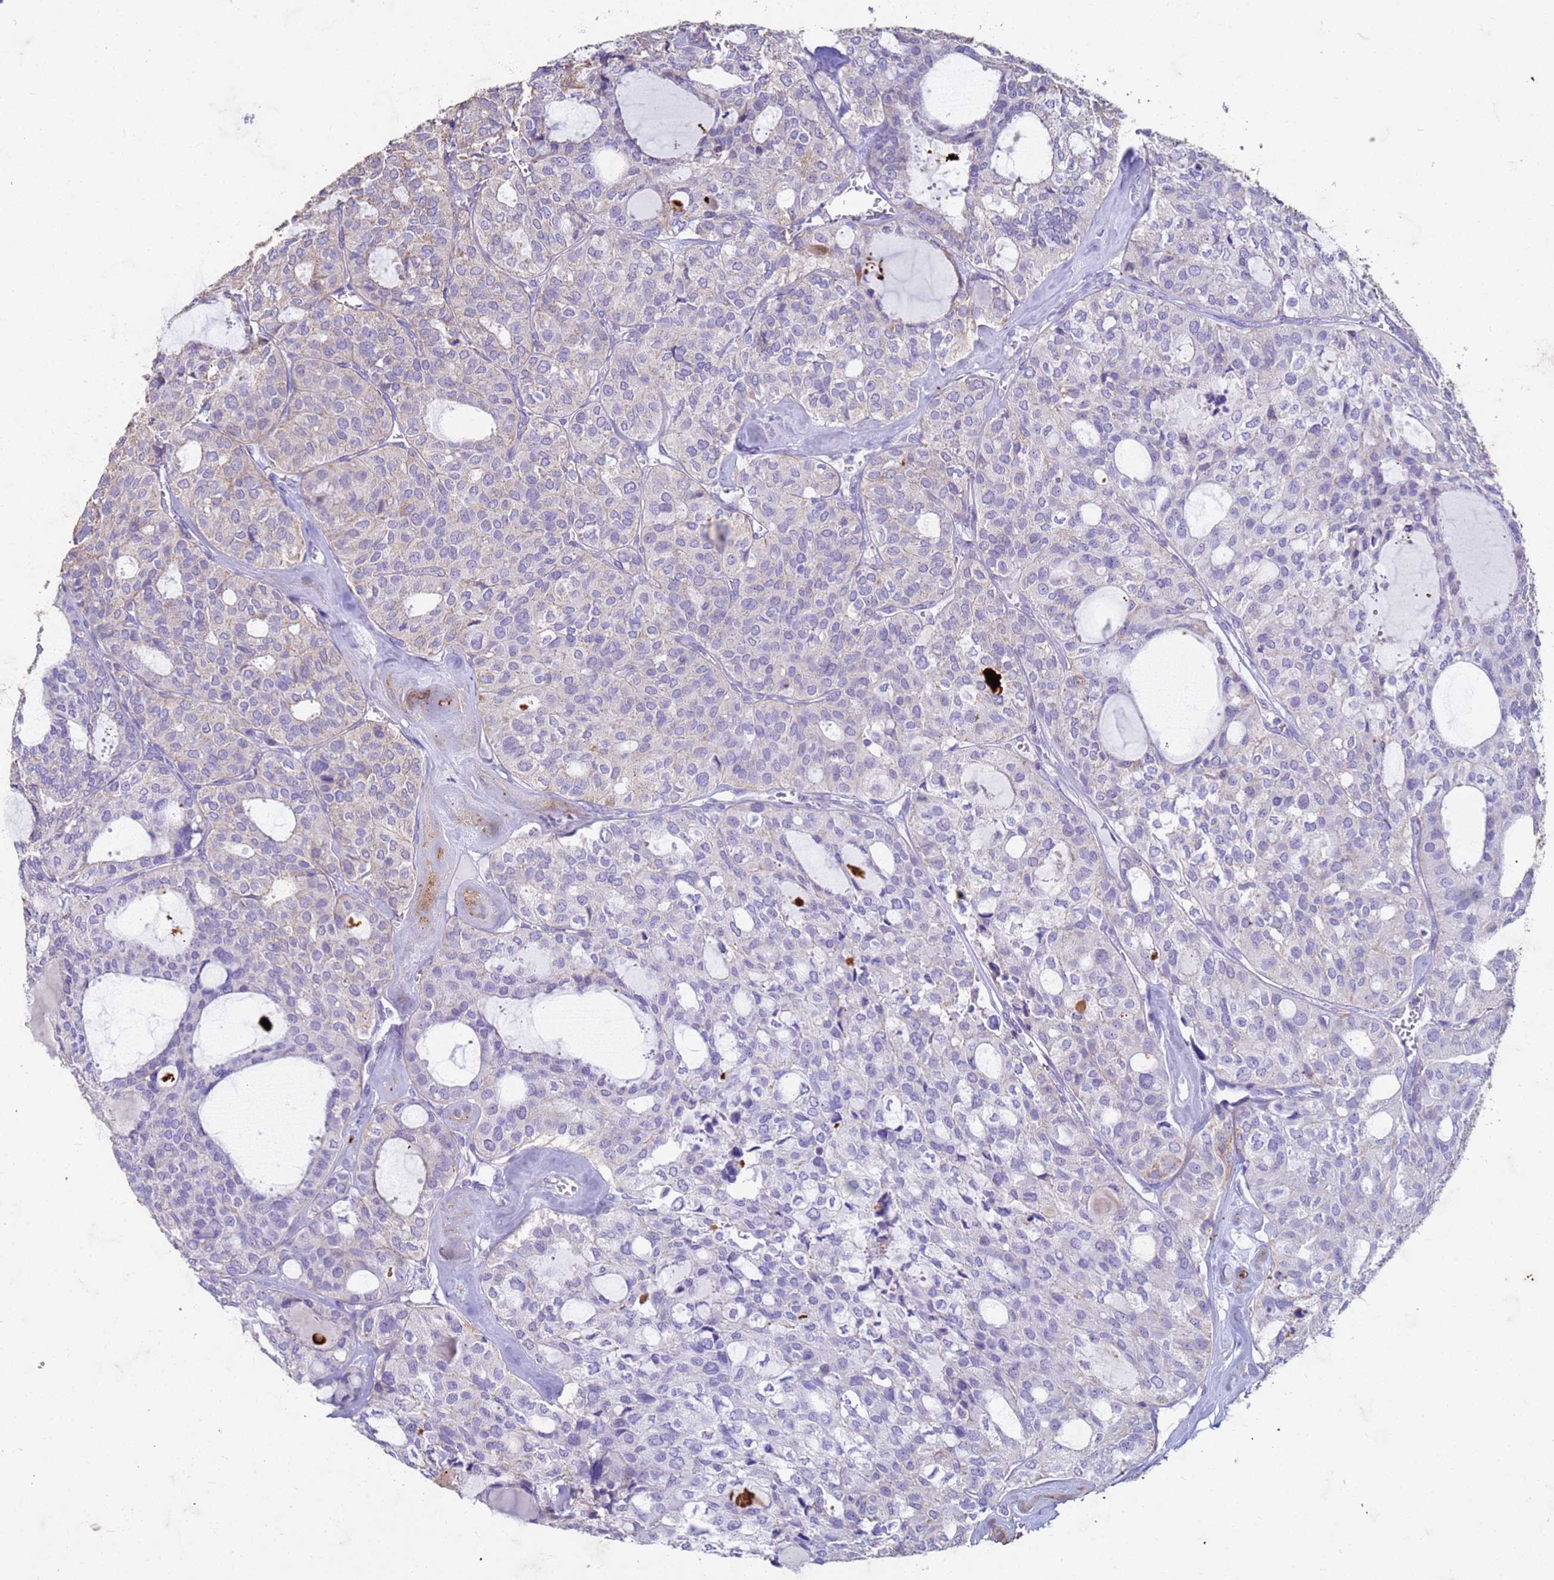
{"staining": {"intensity": "negative", "quantity": "none", "location": "none"}, "tissue": "thyroid cancer", "cell_type": "Tumor cells", "image_type": "cancer", "snomed": [{"axis": "morphology", "description": "Follicular adenoma carcinoma, NOS"}, {"axis": "topography", "description": "Thyroid gland"}], "caption": "Image shows no significant protein positivity in tumor cells of thyroid cancer (follicular adenoma carcinoma). (Brightfield microscopy of DAB (3,3'-diaminobenzidine) immunohistochemistry at high magnification).", "gene": "SLC25A15", "patient": {"sex": "male", "age": 75}}